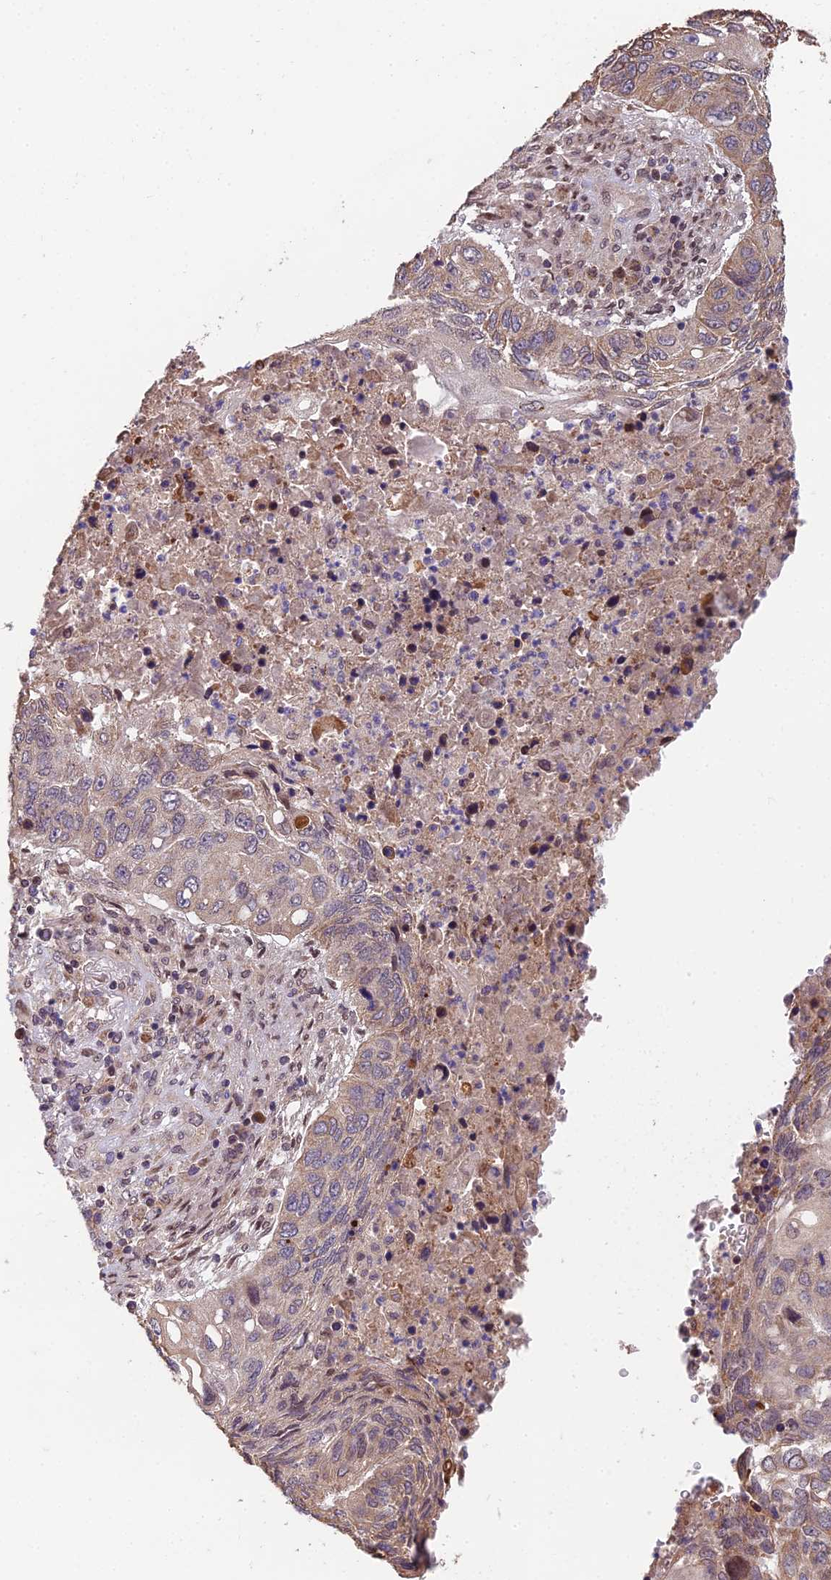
{"staining": {"intensity": "moderate", "quantity": ">75%", "location": "cytoplasmic/membranous"}, "tissue": "lung cancer", "cell_type": "Tumor cells", "image_type": "cancer", "snomed": [{"axis": "morphology", "description": "Squamous cell carcinoma, NOS"}, {"axis": "topography", "description": "Lung"}], "caption": "Immunohistochemistry (DAB) staining of human lung squamous cell carcinoma displays moderate cytoplasmic/membranous protein positivity in approximately >75% of tumor cells.", "gene": "CYP2R1", "patient": {"sex": "female", "age": 63}}